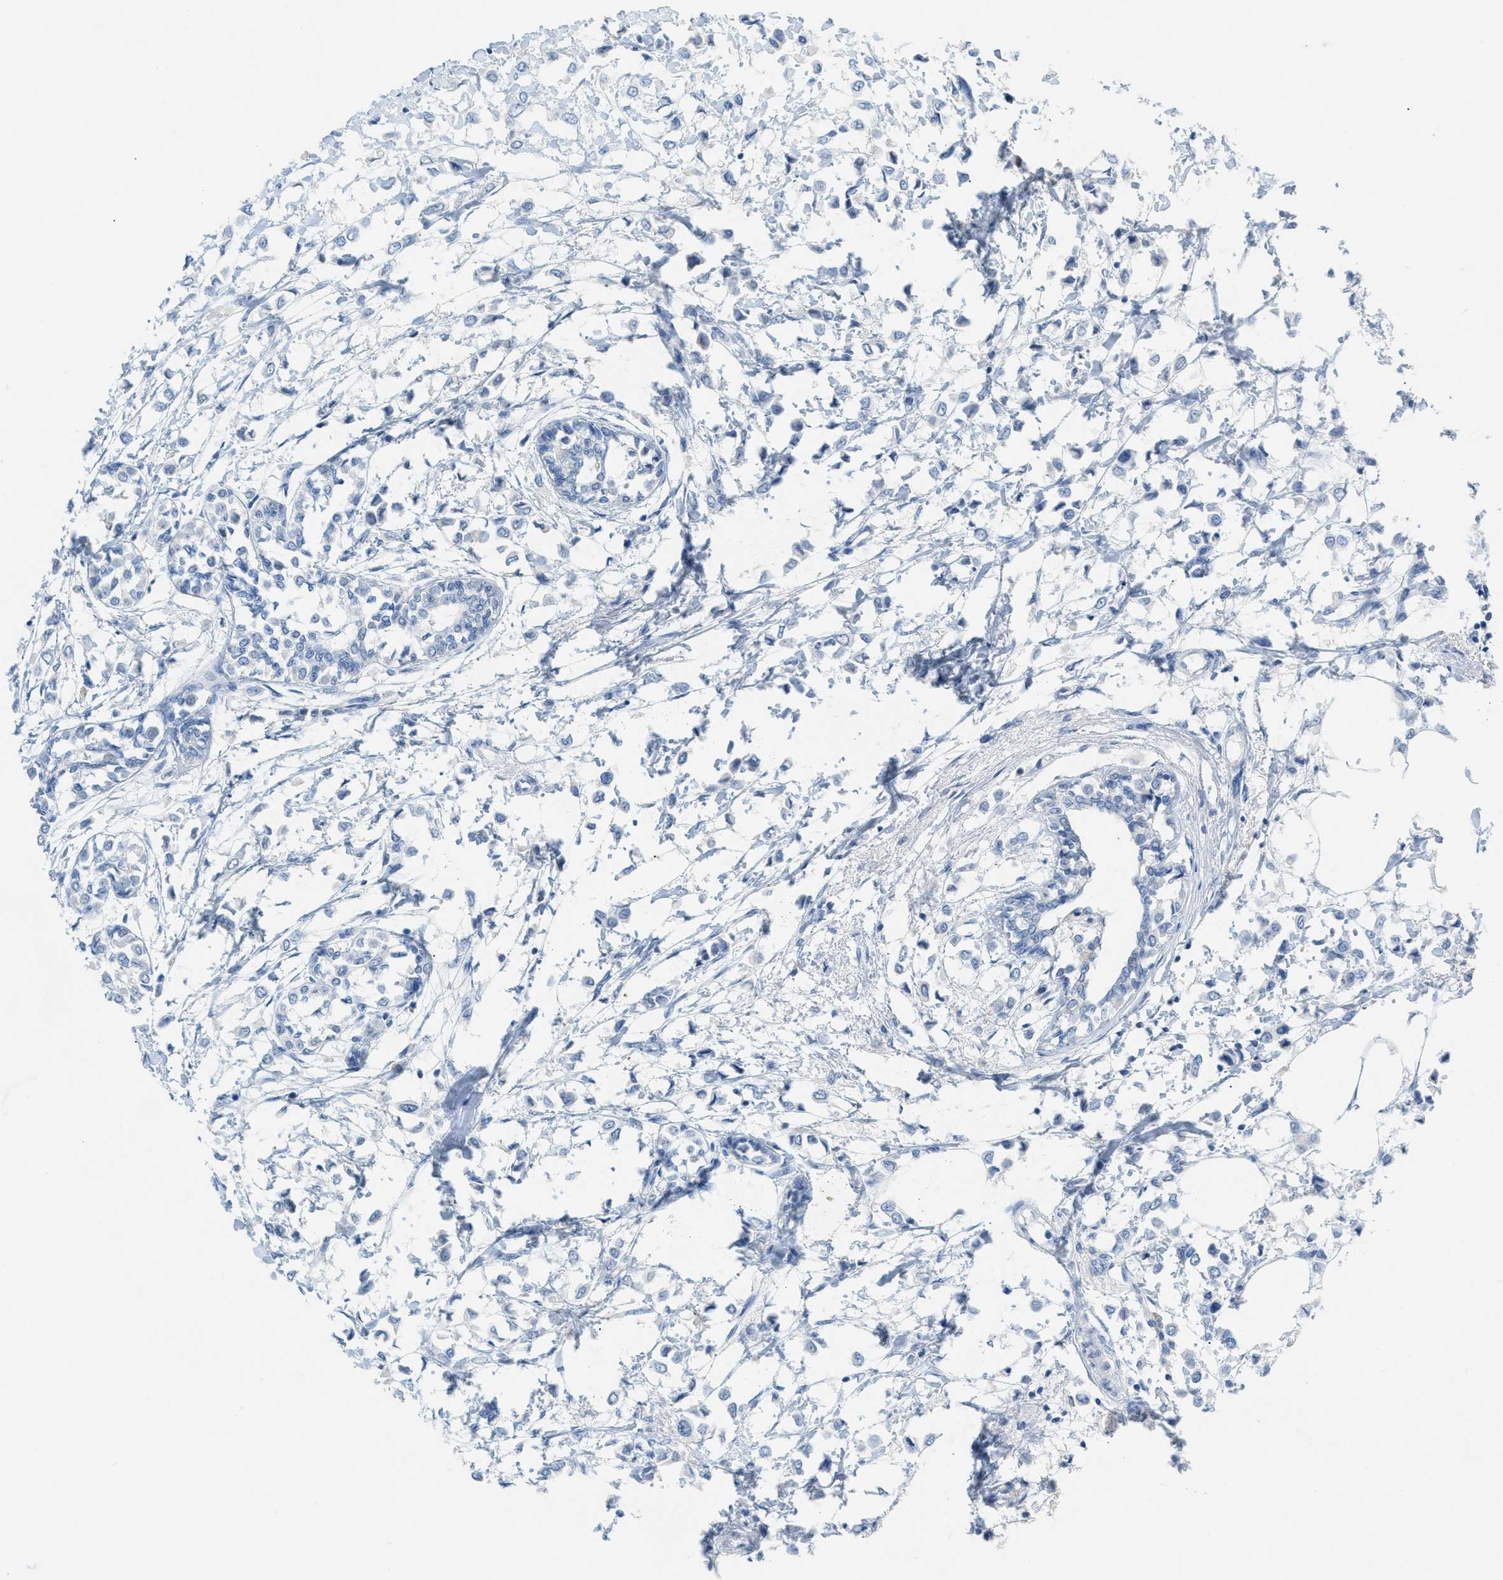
{"staining": {"intensity": "negative", "quantity": "none", "location": "none"}, "tissue": "breast cancer", "cell_type": "Tumor cells", "image_type": "cancer", "snomed": [{"axis": "morphology", "description": "Lobular carcinoma"}, {"axis": "topography", "description": "Breast"}], "caption": "This image is of breast cancer (lobular carcinoma) stained with IHC to label a protein in brown with the nuclei are counter-stained blue. There is no staining in tumor cells. The staining was performed using DAB to visualize the protein expression in brown, while the nuclei were stained in blue with hematoxylin (Magnification: 20x).", "gene": "HSF2", "patient": {"sex": "female", "age": 51}}